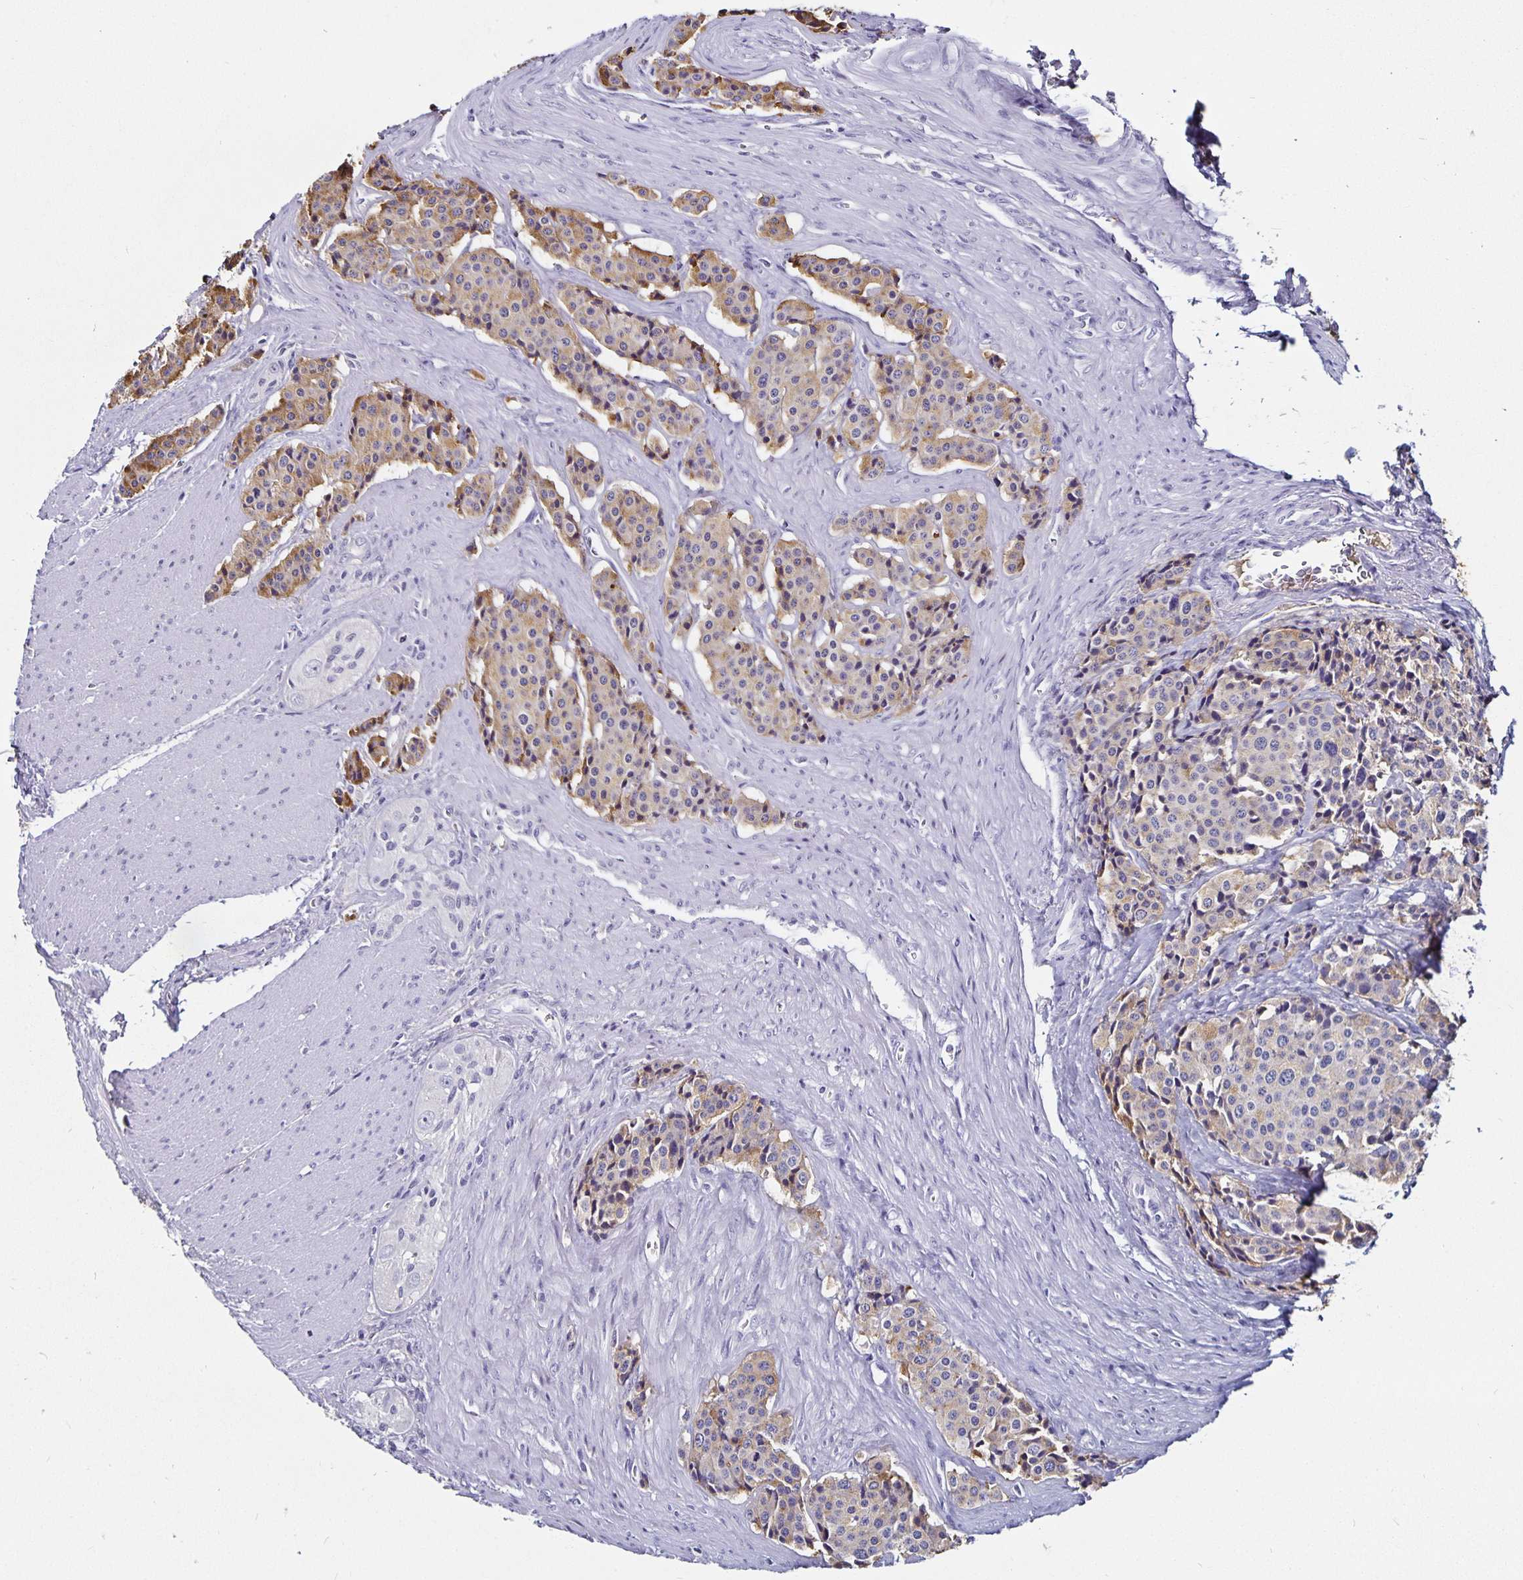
{"staining": {"intensity": "weak", "quantity": "25%-75%", "location": "cytoplasmic/membranous"}, "tissue": "carcinoid", "cell_type": "Tumor cells", "image_type": "cancer", "snomed": [{"axis": "morphology", "description": "Carcinoid, malignant, NOS"}, {"axis": "topography", "description": "Small intestine"}], "caption": "IHC of human carcinoid exhibits low levels of weak cytoplasmic/membranous positivity in approximately 25%-75% of tumor cells.", "gene": "TTR", "patient": {"sex": "male", "age": 73}}